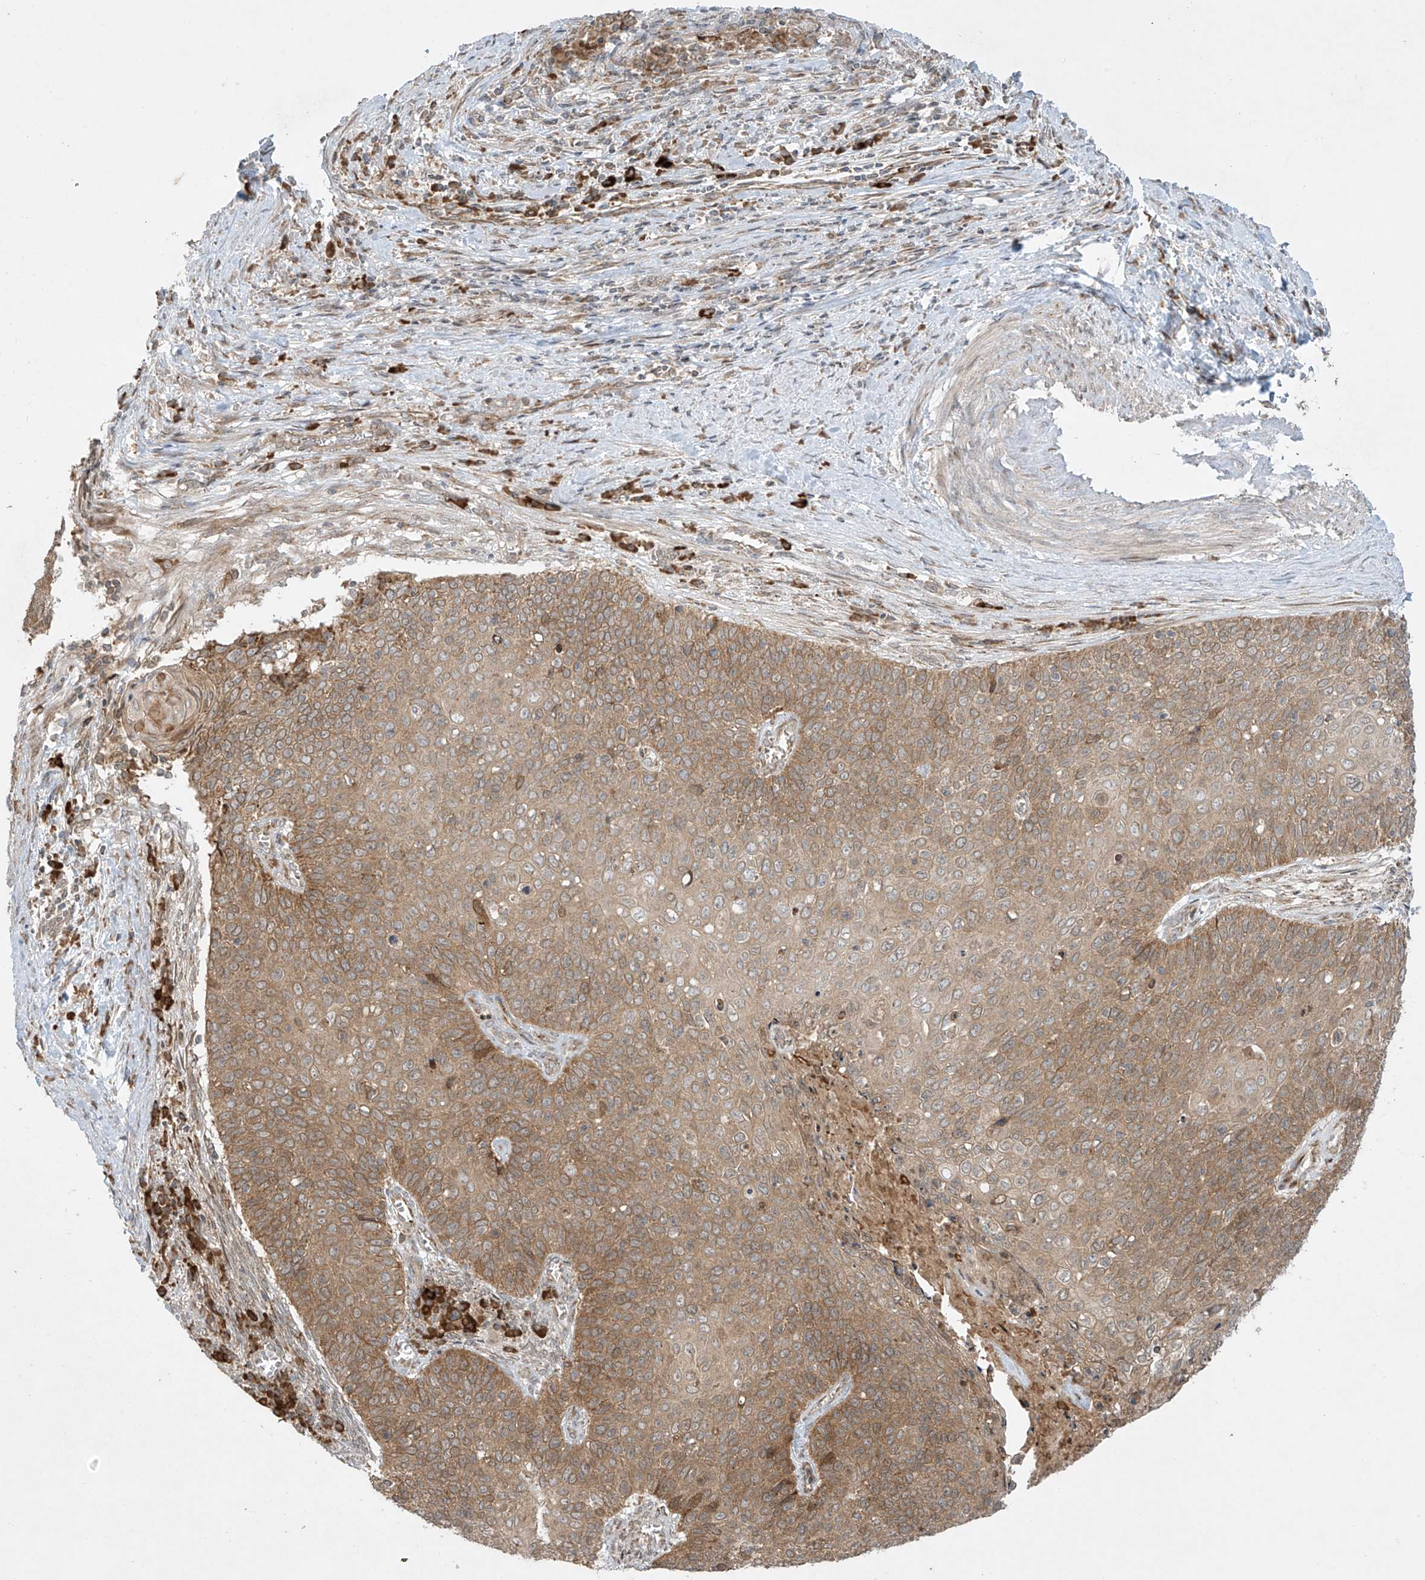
{"staining": {"intensity": "moderate", "quantity": ">75%", "location": "cytoplasmic/membranous"}, "tissue": "cervical cancer", "cell_type": "Tumor cells", "image_type": "cancer", "snomed": [{"axis": "morphology", "description": "Squamous cell carcinoma, NOS"}, {"axis": "topography", "description": "Cervix"}], "caption": "This image displays cervical cancer (squamous cell carcinoma) stained with IHC to label a protein in brown. The cytoplasmic/membranous of tumor cells show moderate positivity for the protein. Nuclei are counter-stained blue.", "gene": "PPAT", "patient": {"sex": "female", "age": 39}}